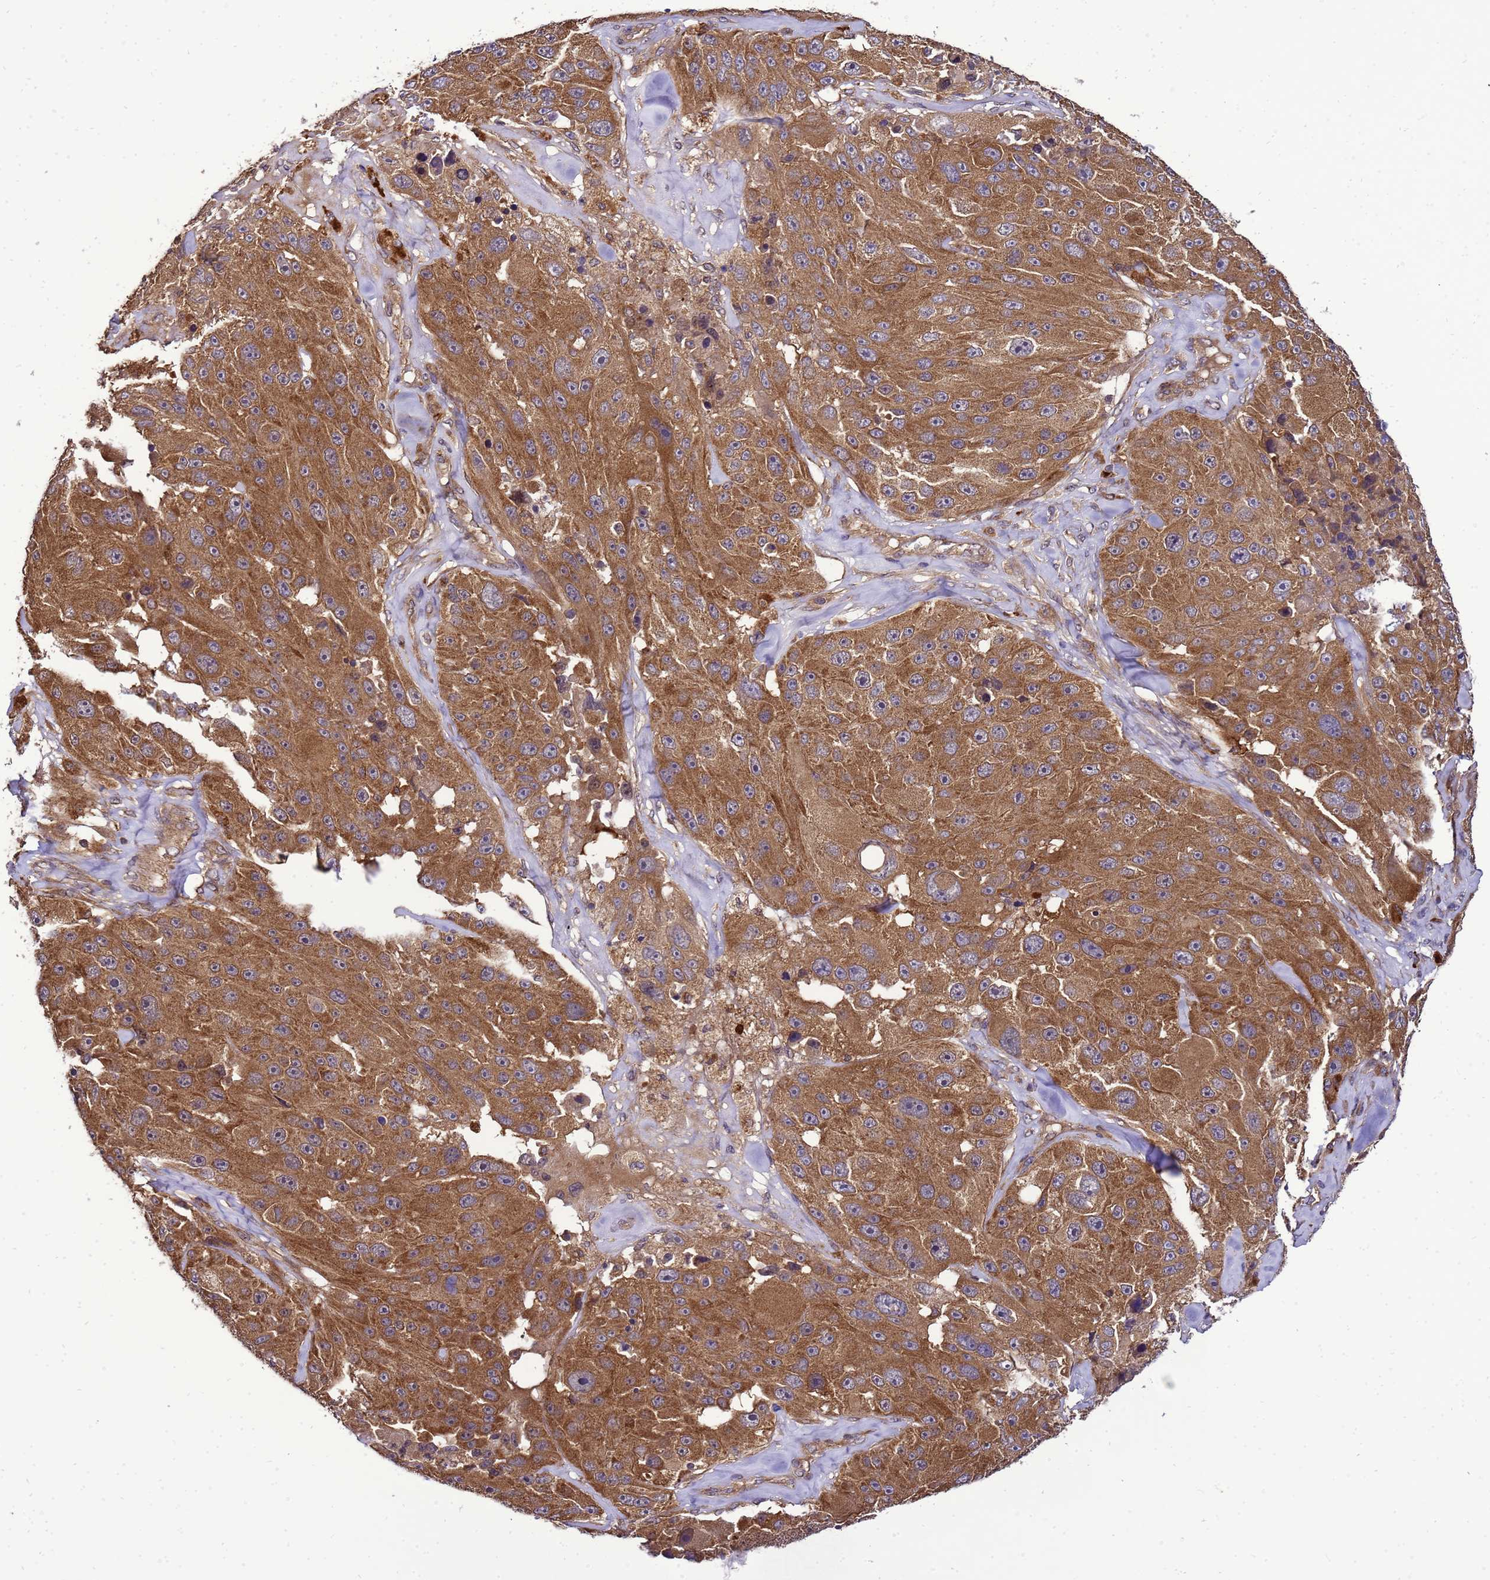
{"staining": {"intensity": "strong", "quantity": ">75%", "location": "cytoplasmic/membranous"}, "tissue": "melanoma", "cell_type": "Tumor cells", "image_type": "cancer", "snomed": [{"axis": "morphology", "description": "Malignant melanoma, Metastatic site"}, {"axis": "topography", "description": "Lymph node"}], "caption": "IHC of melanoma displays high levels of strong cytoplasmic/membranous expression in approximately >75% of tumor cells. (DAB (3,3'-diaminobenzidine) IHC with brightfield microscopy, high magnification).", "gene": "TRABD", "patient": {"sex": "male", "age": 62}}